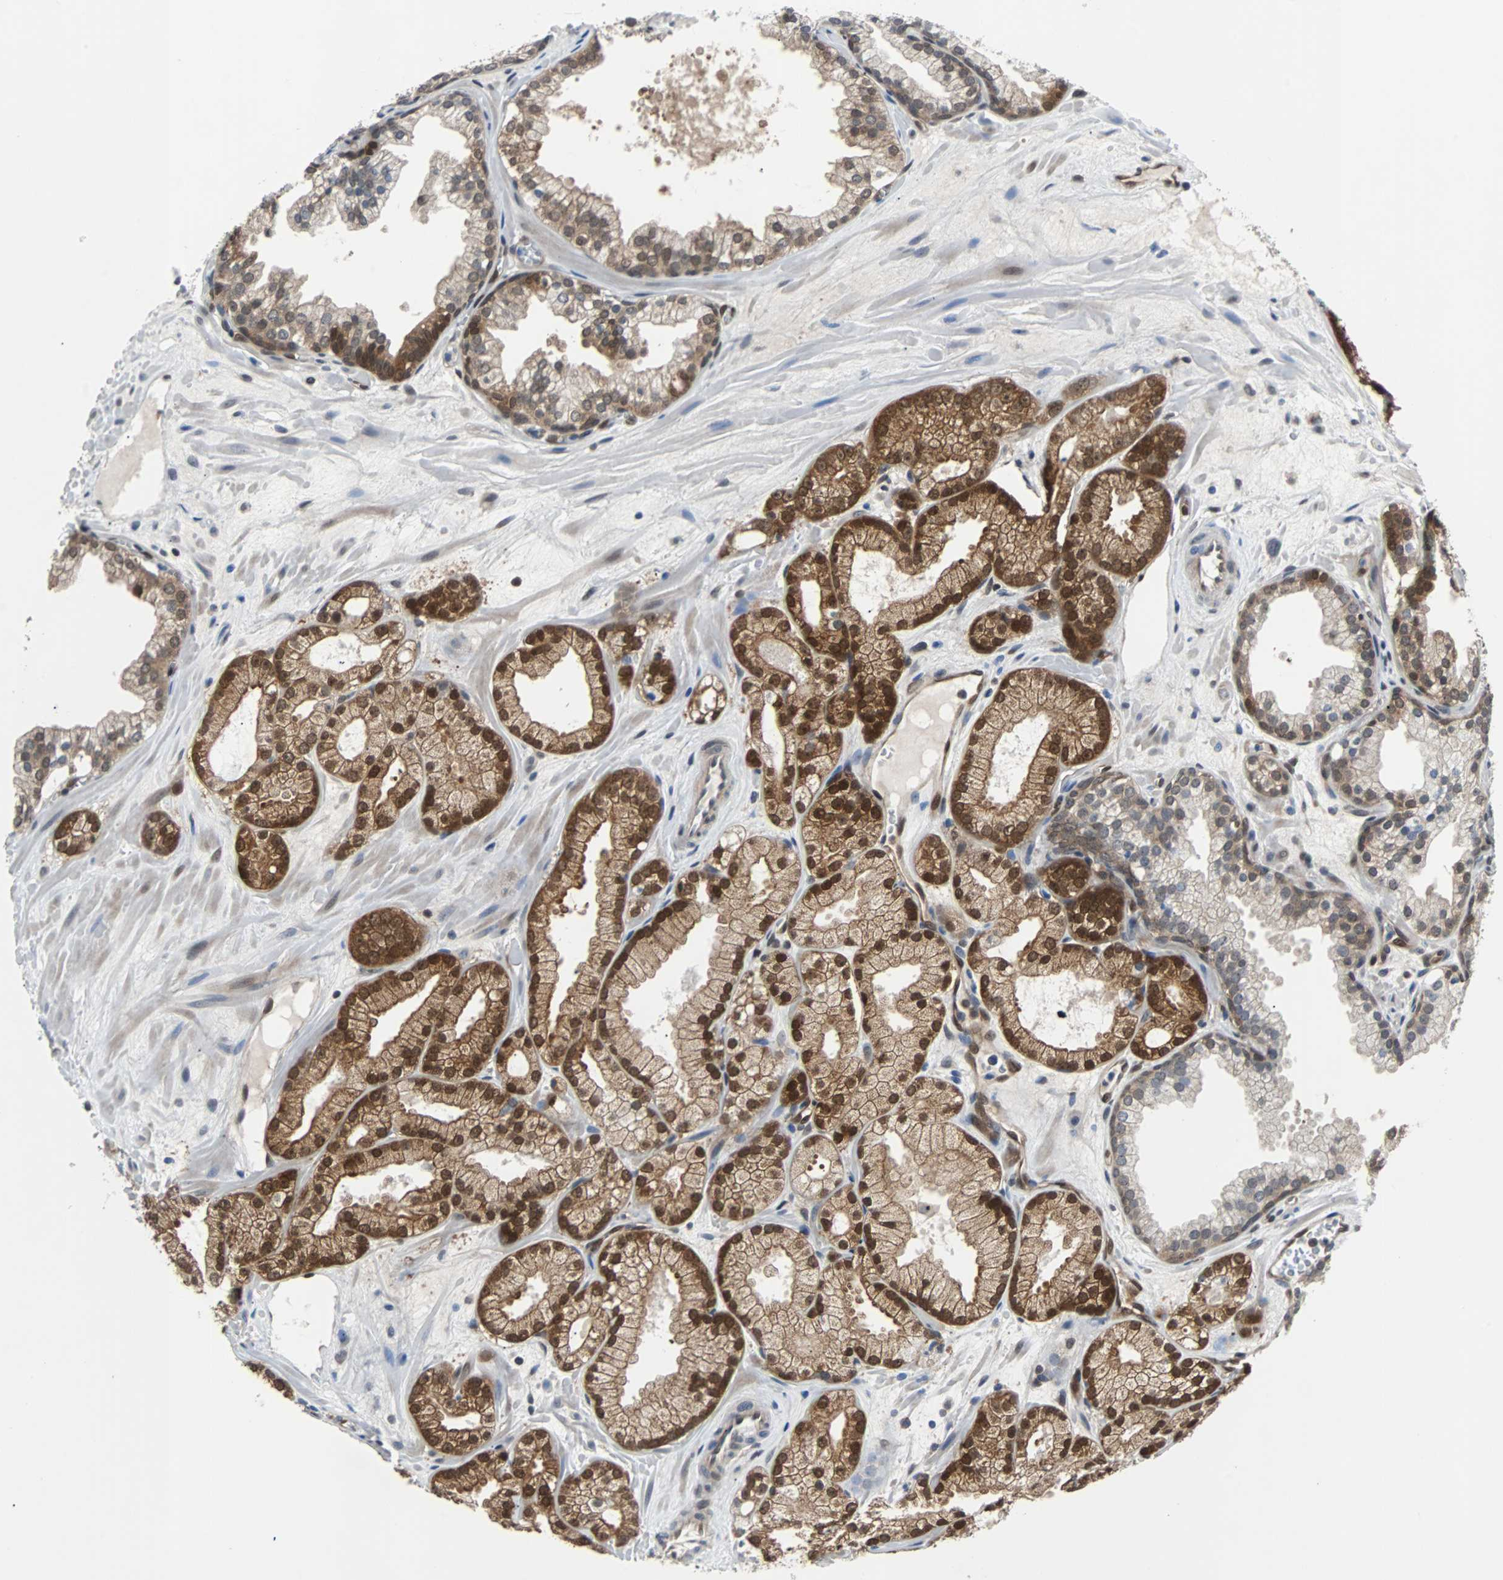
{"staining": {"intensity": "moderate", "quantity": ">75%", "location": "cytoplasmic/membranous,nuclear"}, "tissue": "prostate cancer", "cell_type": "Tumor cells", "image_type": "cancer", "snomed": [{"axis": "morphology", "description": "Adenocarcinoma, Low grade"}, {"axis": "topography", "description": "Prostate"}], "caption": "Immunohistochemistry staining of prostate low-grade adenocarcinoma, which displays medium levels of moderate cytoplasmic/membranous and nuclear staining in about >75% of tumor cells indicating moderate cytoplasmic/membranous and nuclear protein positivity. The staining was performed using DAB (3,3'-diaminobenzidine) (brown) for protein detection and nuclei were counterstained in hematoxylin (blue).", "gene": "MAP2K6", "patient": {"sex": "male", "age": 57}}